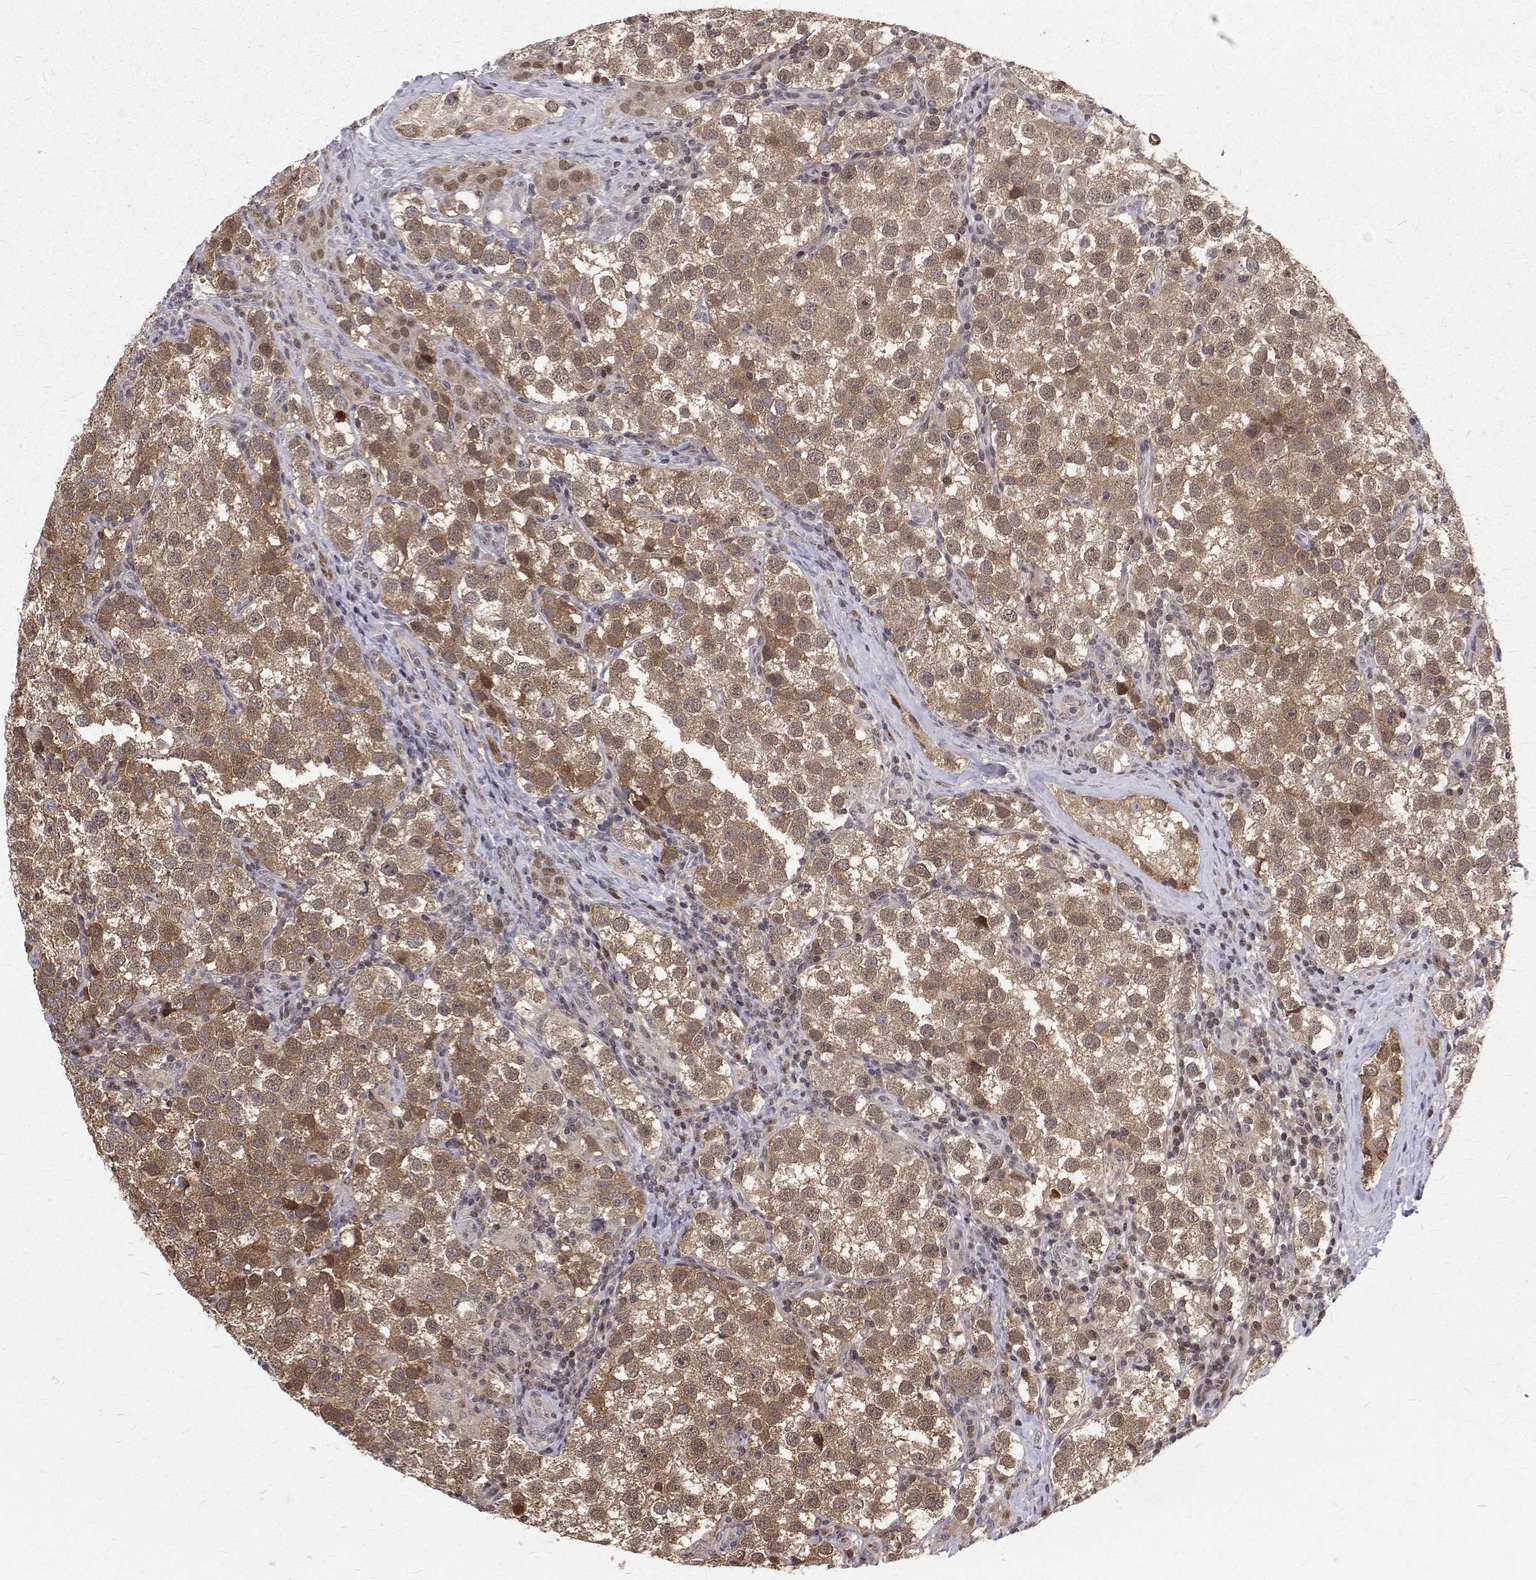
{"staining": {"intensity": "moderate", "quantity": ">75%", "location": "cytoplasmic/membranous,nuclear"}, "tissue": "testis cancer", "cell_type": "Tumor cells", "image_type": "cancer", "snomed": [{"axis": "morphology", "description": "Seminoma, NOS"}, {"axis": "topography", "description": "Testis"}], "caption": "About >75% of tumor cells in human testis cancer exhibit moderate cytoplasmic/membranous and nuclear protein positivity as visualized by brown immunohistochemical staining.", "gene": "NIF3L1", "patient": {"sex": "male", "age": 37}}